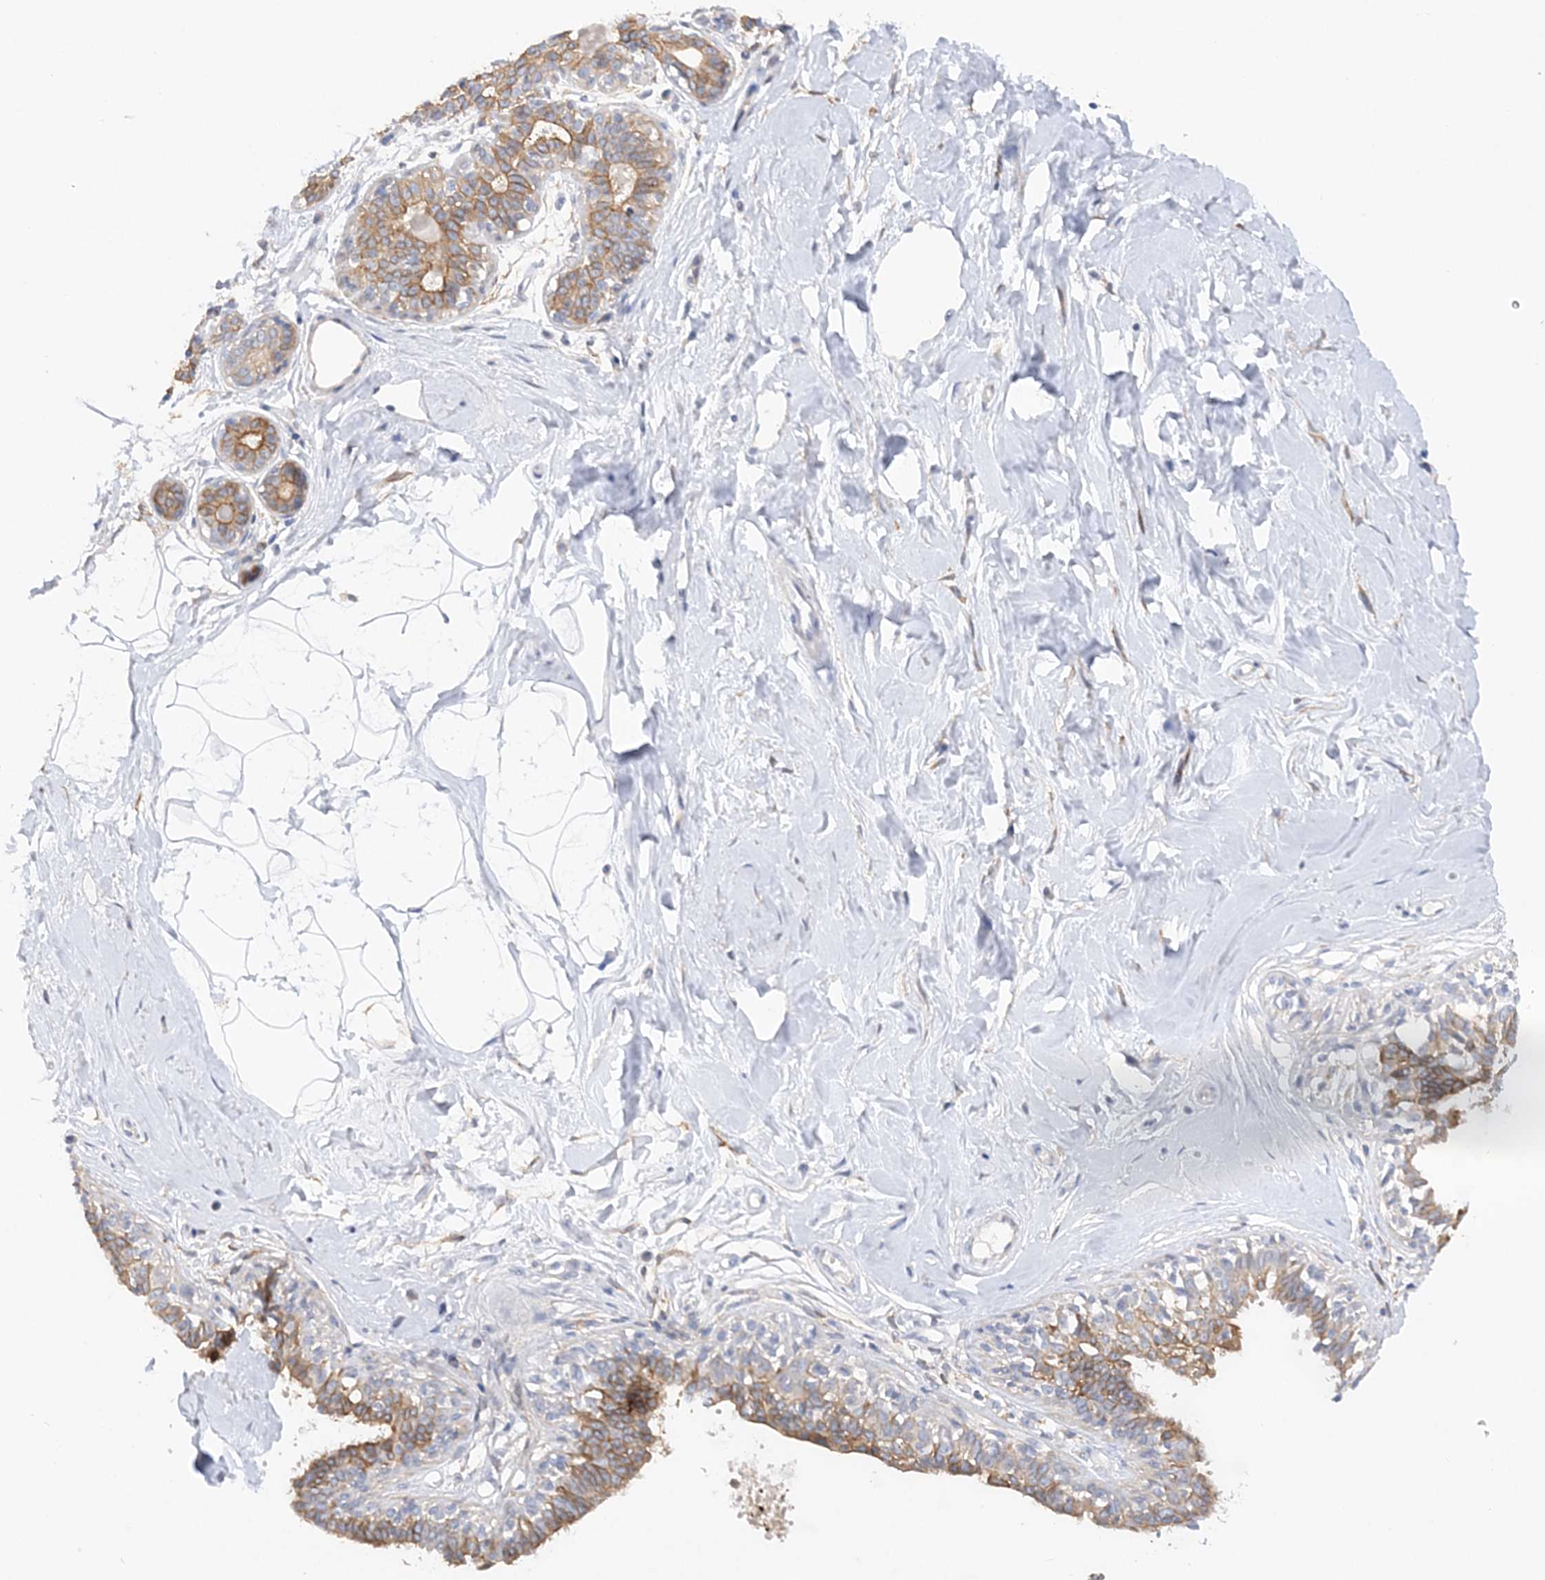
{"staining": {"intensity": "negative", "quantity": "none", "location": "none"}, "tissue": "breast", "cell_type": "Adipocytes", "image_type": "normal", "snomed": [{"axis": "morphology", "description": "Normal tissue, NOS"}, {"axis": "topography", "description": "Breast"}], "caption": "There is no significant positivity in adipocytes of breast. (Brightfield microscopy of DAB (3,3'-diaminobenzidine) IHC at high magnification).", "gene": "RPEL1", "patient": {"sex": "female", "age": 45}}